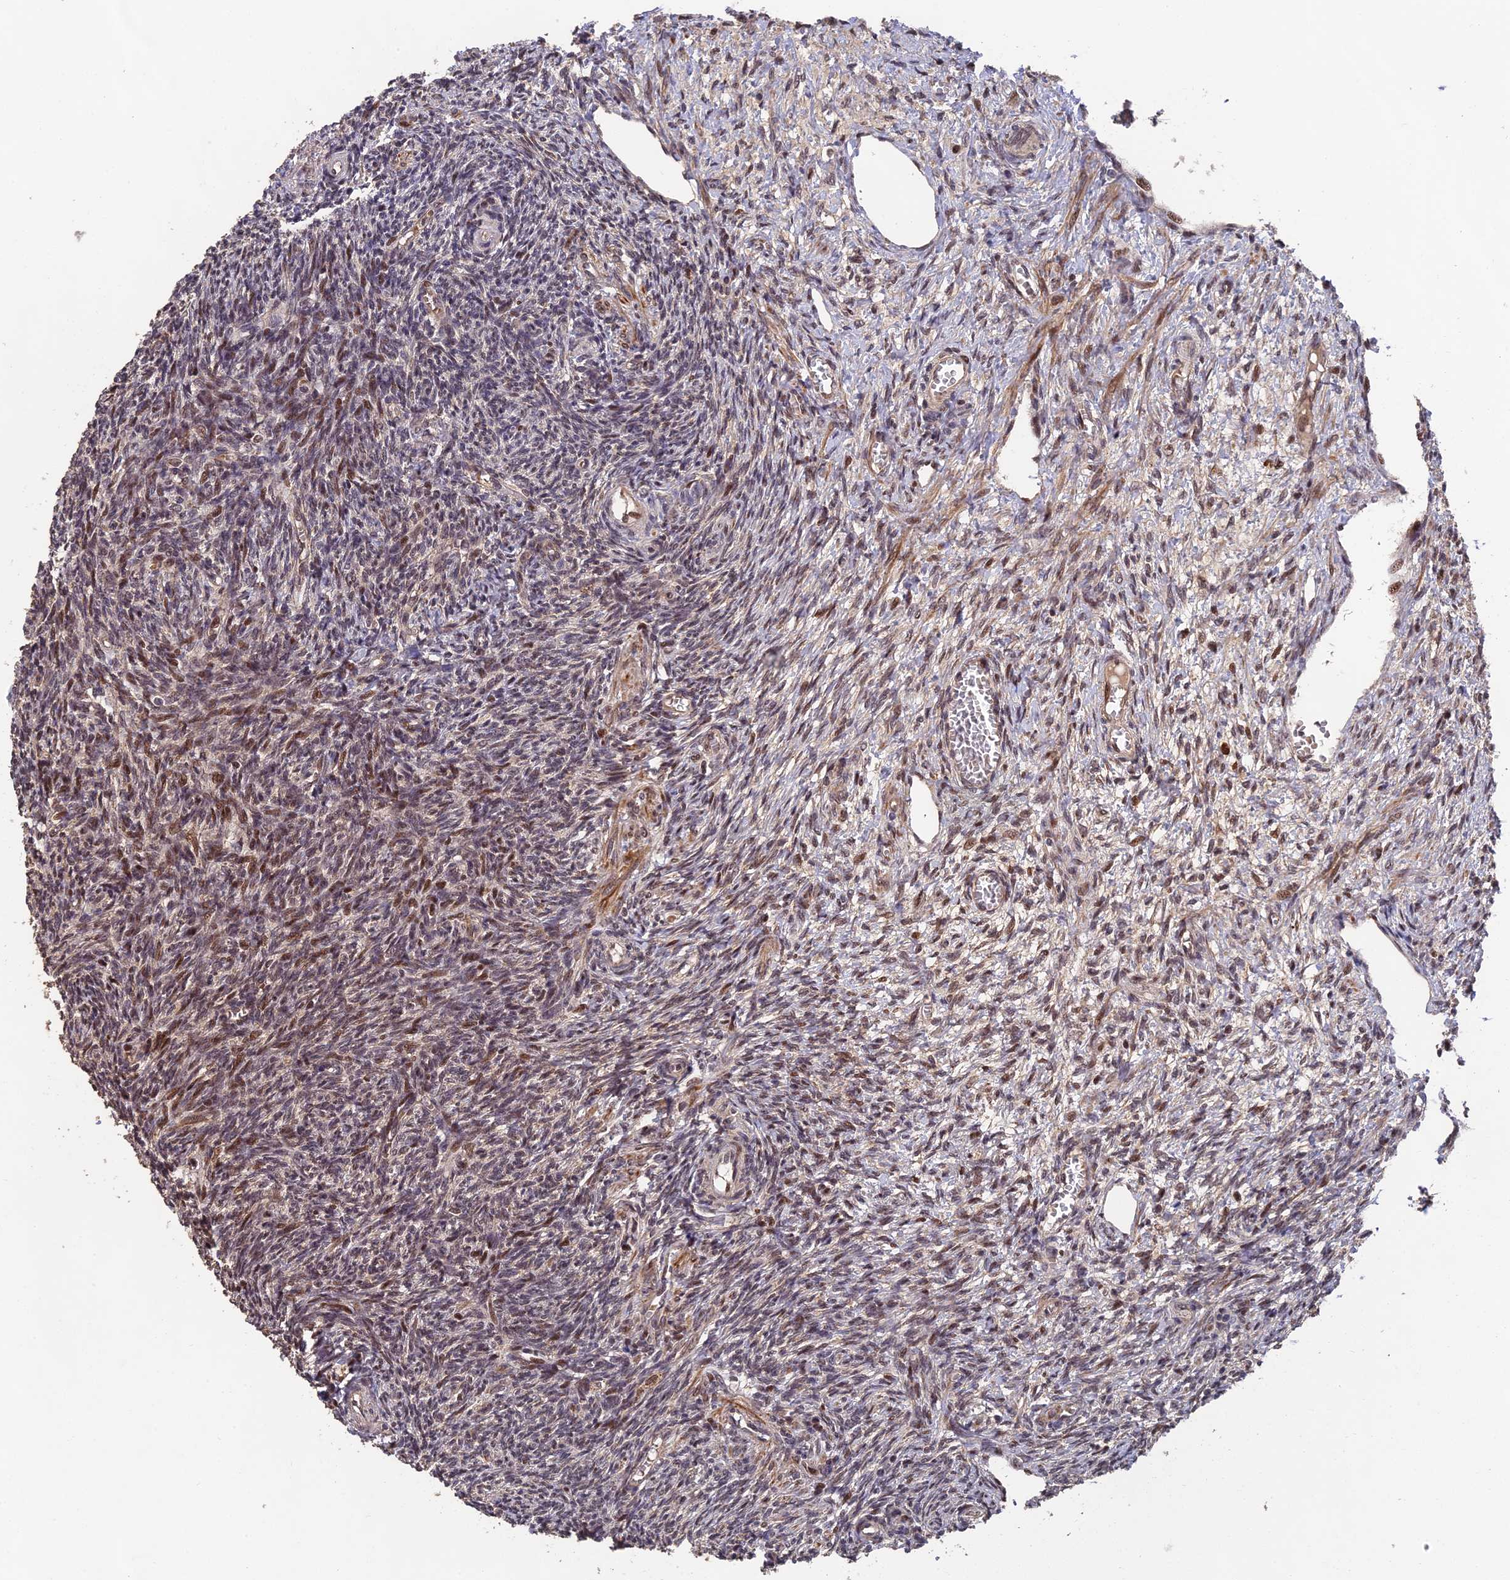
{"staining": {"intensity": "moderate", "quantity": ">75%", "location": "cytoplasmic/membranous"}, "tissue": "ovary", "cell_type": "Follicle cells", "image_type": "normal", "snomed": [{"axis": "morphology", "description": "Normal tissue, NOS"}, {"axis": "topography", "description": "Ovary"}], "caption": "The histopathology image exhibits immunohistochemical staining of benign ovary. There is moderate cytoplasmic/membranous expression is identified in about >75% of follicle cells.", "gene": "OSBPL1A", "patient": {"sex": "female", "age": 27}}